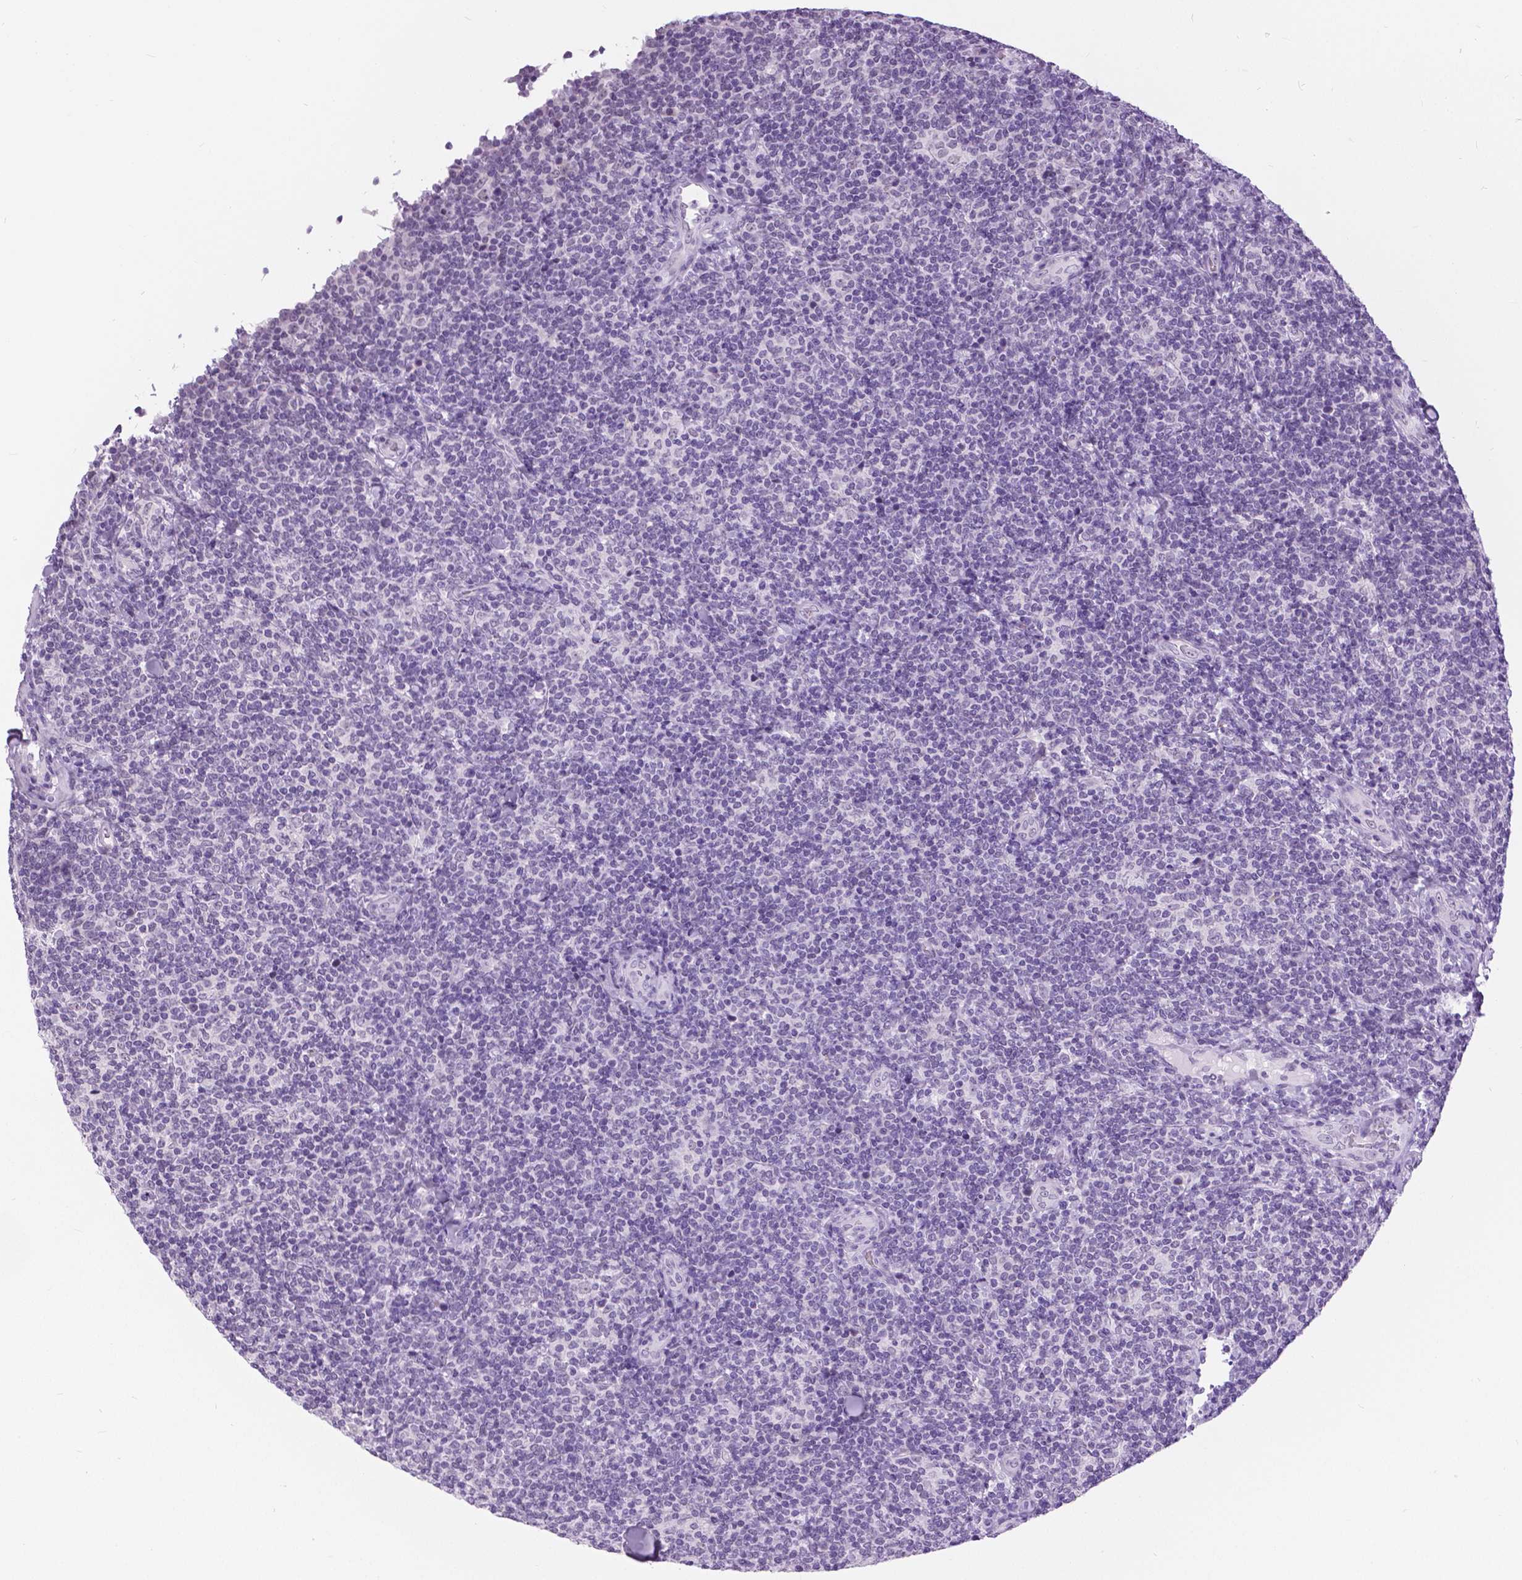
{"staining": {"intensity": "negative", "quantity": "none", "location": "none"}, "tissue": "lymphoma", "cell_type": "Tumor cells", "image_type": "cancer", "snomed": [{"axis": "morphology", "description": "Malignant lymphoma, non-Hodgkin's type, Low grade"}, {"axis": "topography", "description": "Lymph node"}], "caption": "DAB (3,3'-diaminobenzidine) immunohistochemical staining of human lymphoma demonstrates no significant positivity in tumor cells.", "gene": "MYOM1", "patient": {"sex": "female", "age": 56}}